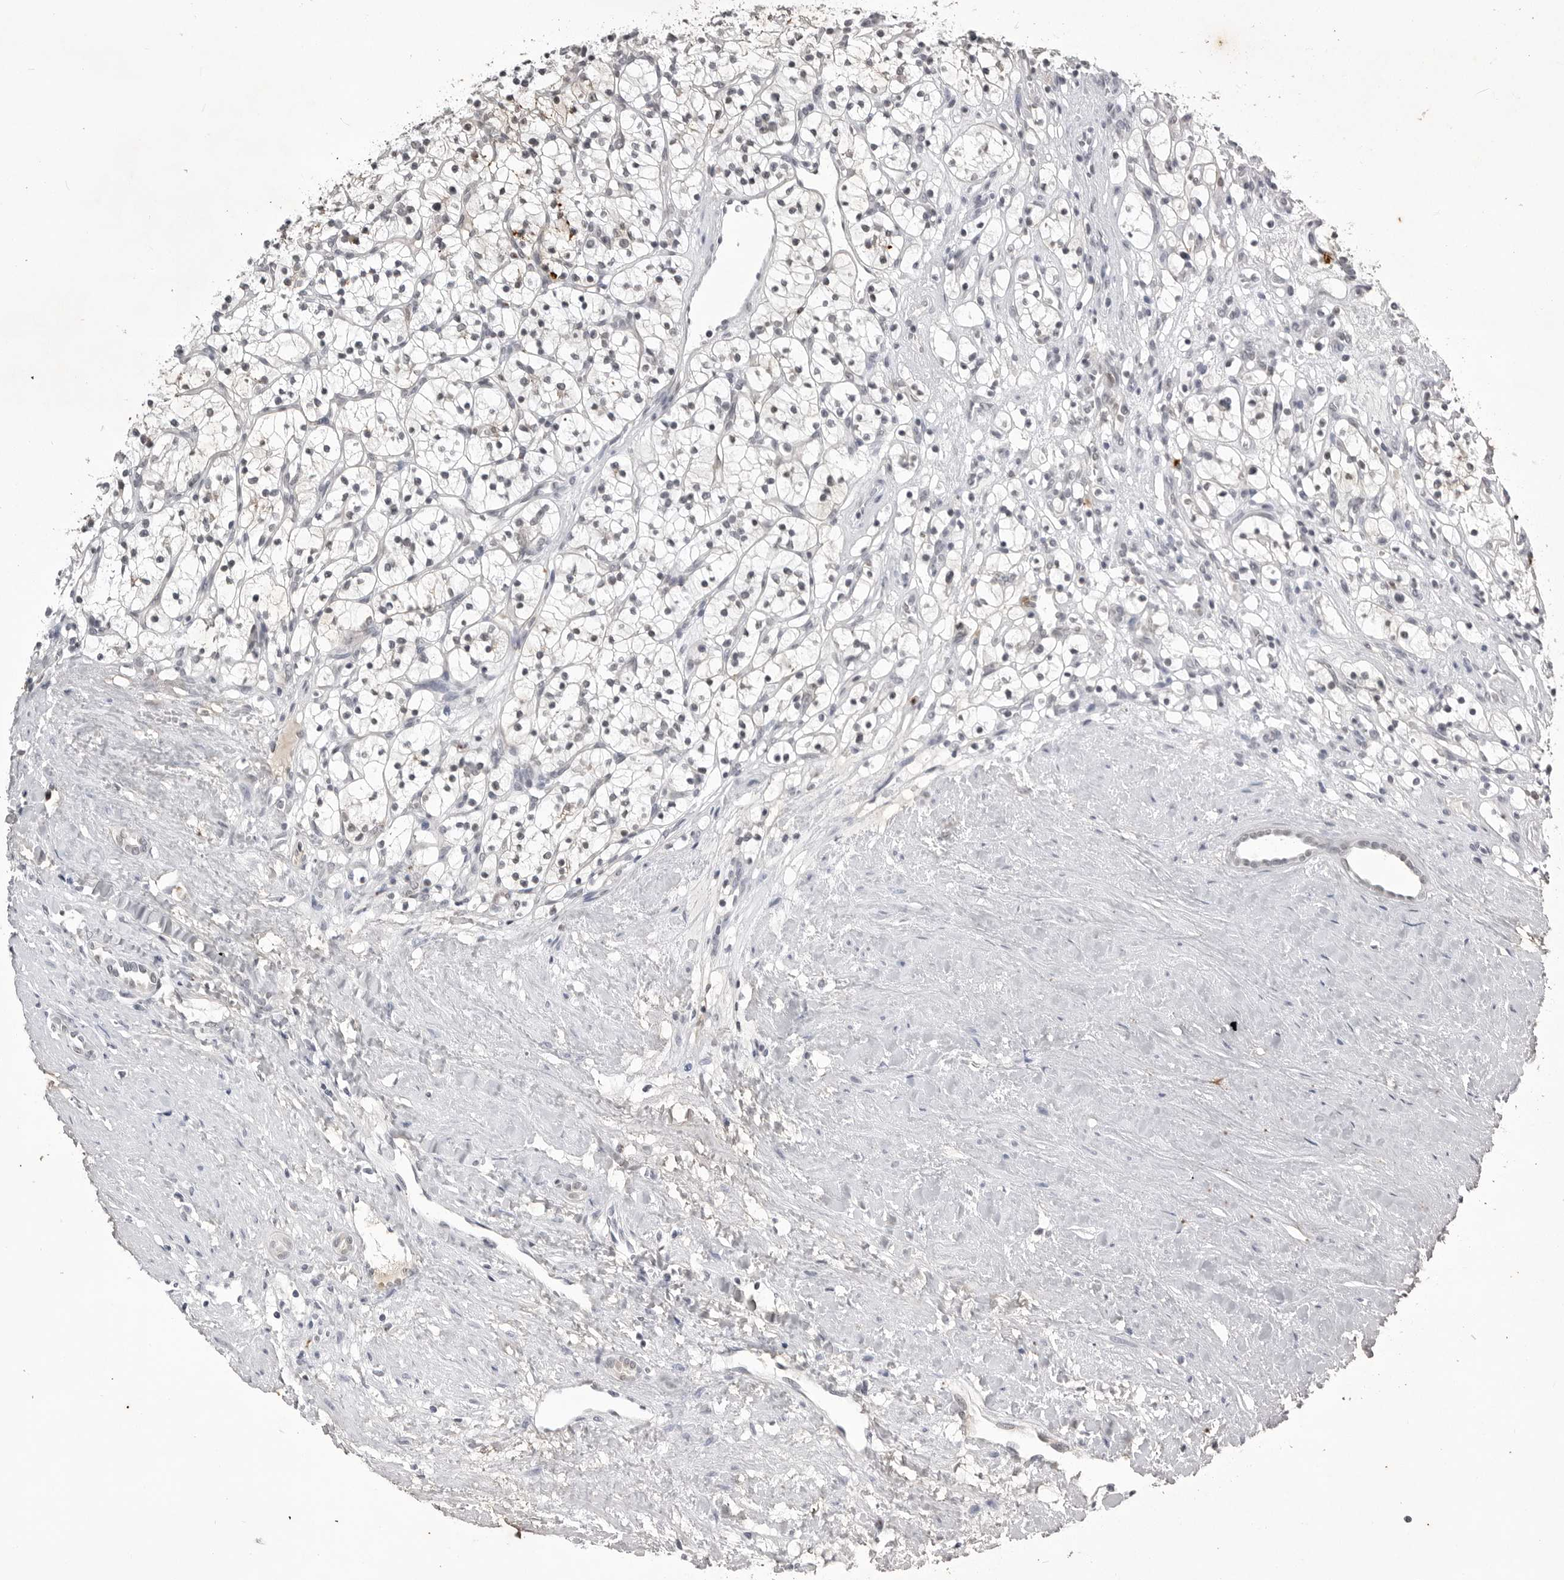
{"staining": {"intensity": "negative", "quantity": "none", "location": "none"}, "tissue": "renal cancer", "cell_type": "Tumor cells", "image_type": "cancer", "snomed": [{"axis": "morphology", "description": "Adenocarcinoma, NOS"}, {"axis": "topography", "description": "Kidney"}], "caption": "IHC image of human renal adenocarcinoma stained for a protein (brown), which reveals no positivity in tumor cells. (DAB IHC, high magnification).", "gene": "RRM1", "patient": {"sex": "female", "age": 57}}